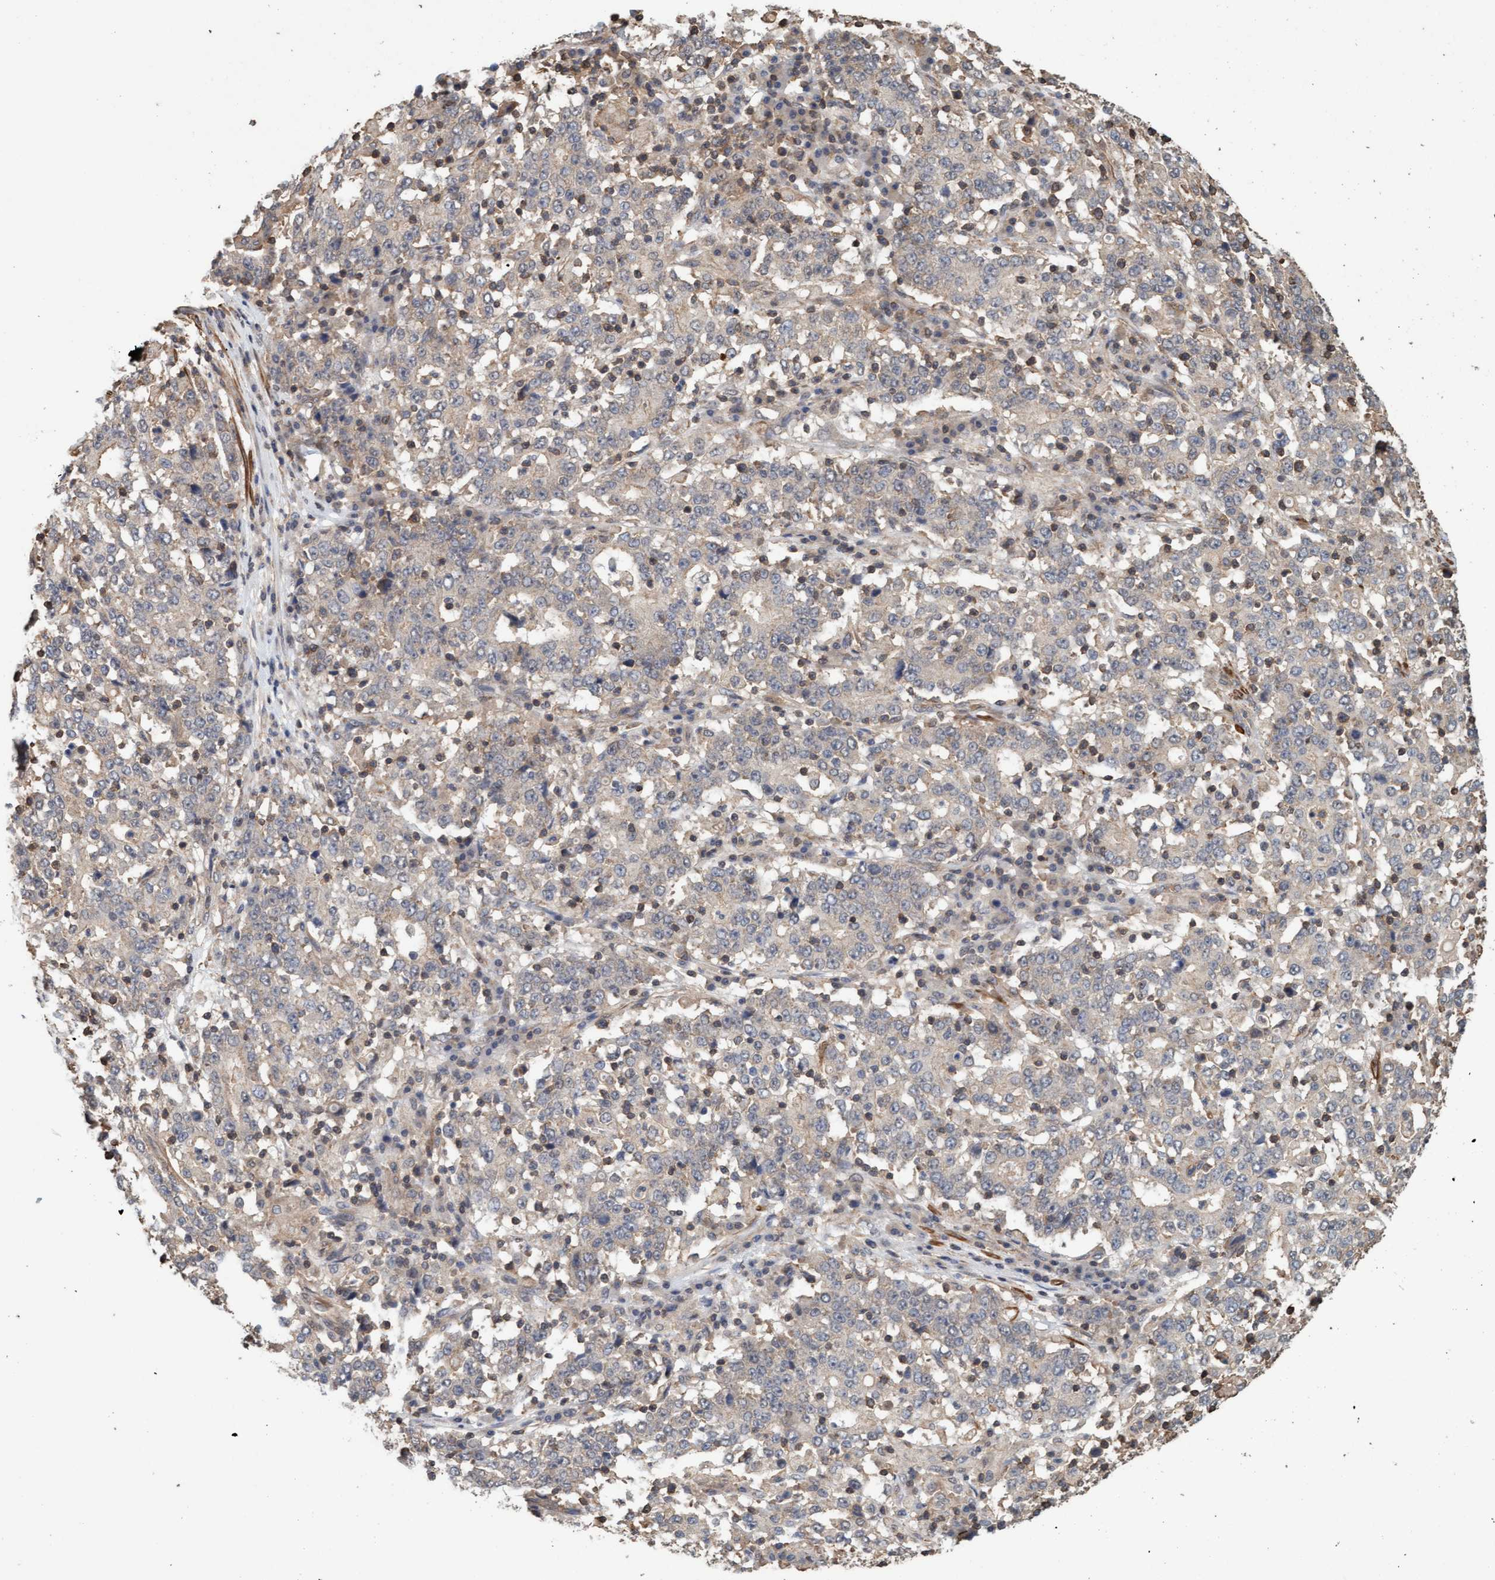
{"staining": {"intensity": "negative", "quantity": "none", "location": "none"}, "tissue": "stomach cancer", "cell_type": "Tumor cells", "image_type": "cancer", "snomed": [{"axis": "morphology", "description": "Adenocarcinoma, NOS"}, {"axis": "topography", "description": "Stomach"}], "caption": "Human stomach cancer (adenocarcinoma) stained for a protein using immunohistochemistry displays no positivity in tumor cells.", "gene": "FXR2", "patient": {"sex": "male", "age": 59}}